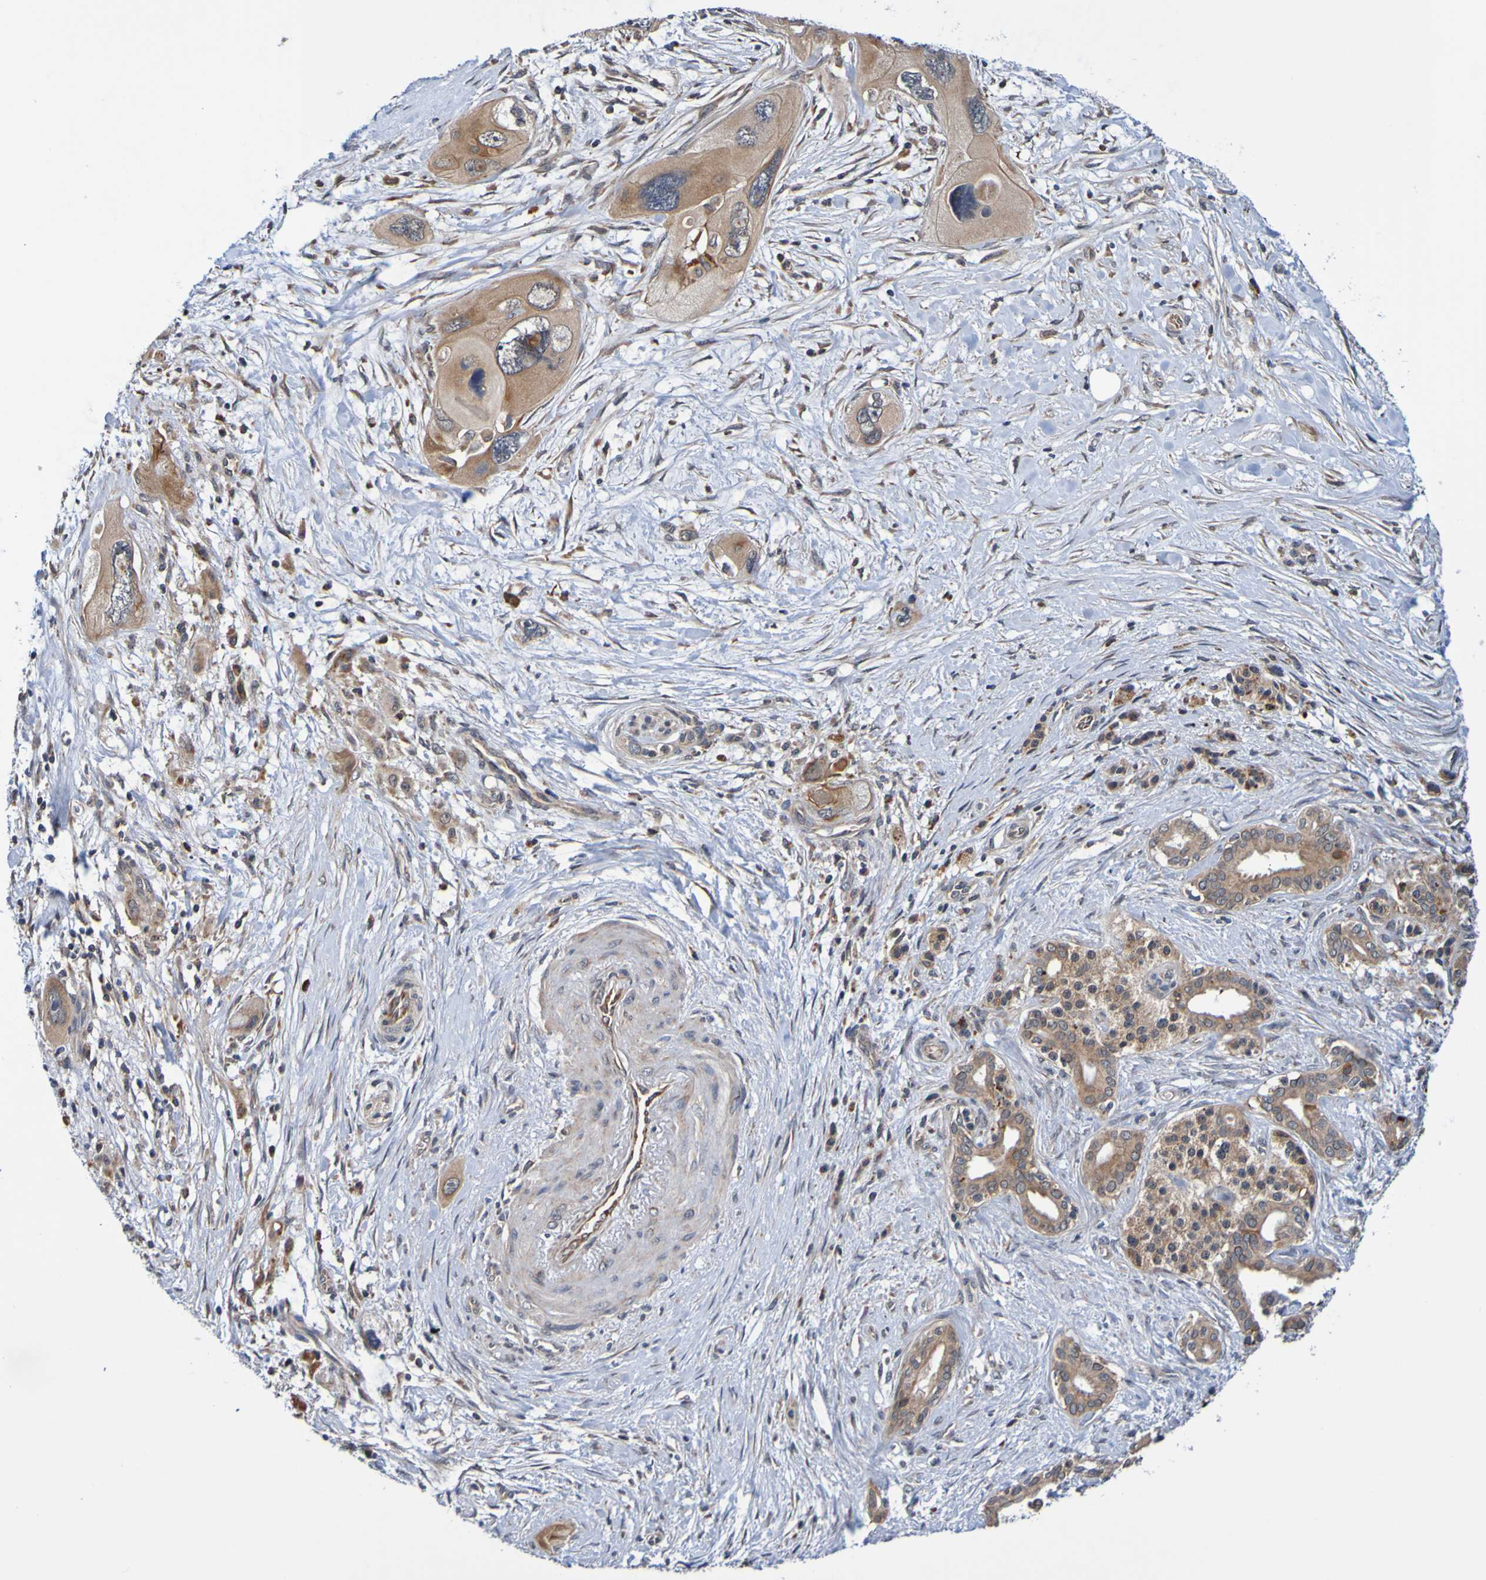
{"staining": {"intensity": "moderate", "quantity": ">75%", "location": "cytoplasmic/membranous"}, "tissue": "pancreatic cancer", "cell_type": "Tumor cells", "image_type": "cancer", "snomed": [{"axis": "morphology", "description": "Adenocarcinoma, NOS"}, {"axis": "topography", "description": "Pancreas"}], "caption": "Approximately >75% of tumor cells in human pancreatic adenocarcinoma exhibit moderate cytoplasmic/membranous protein staining as visualized by brown immunohistochemical staining.", "gene": "AXIN1", "patient": {"sex": "male", "age": 73}}